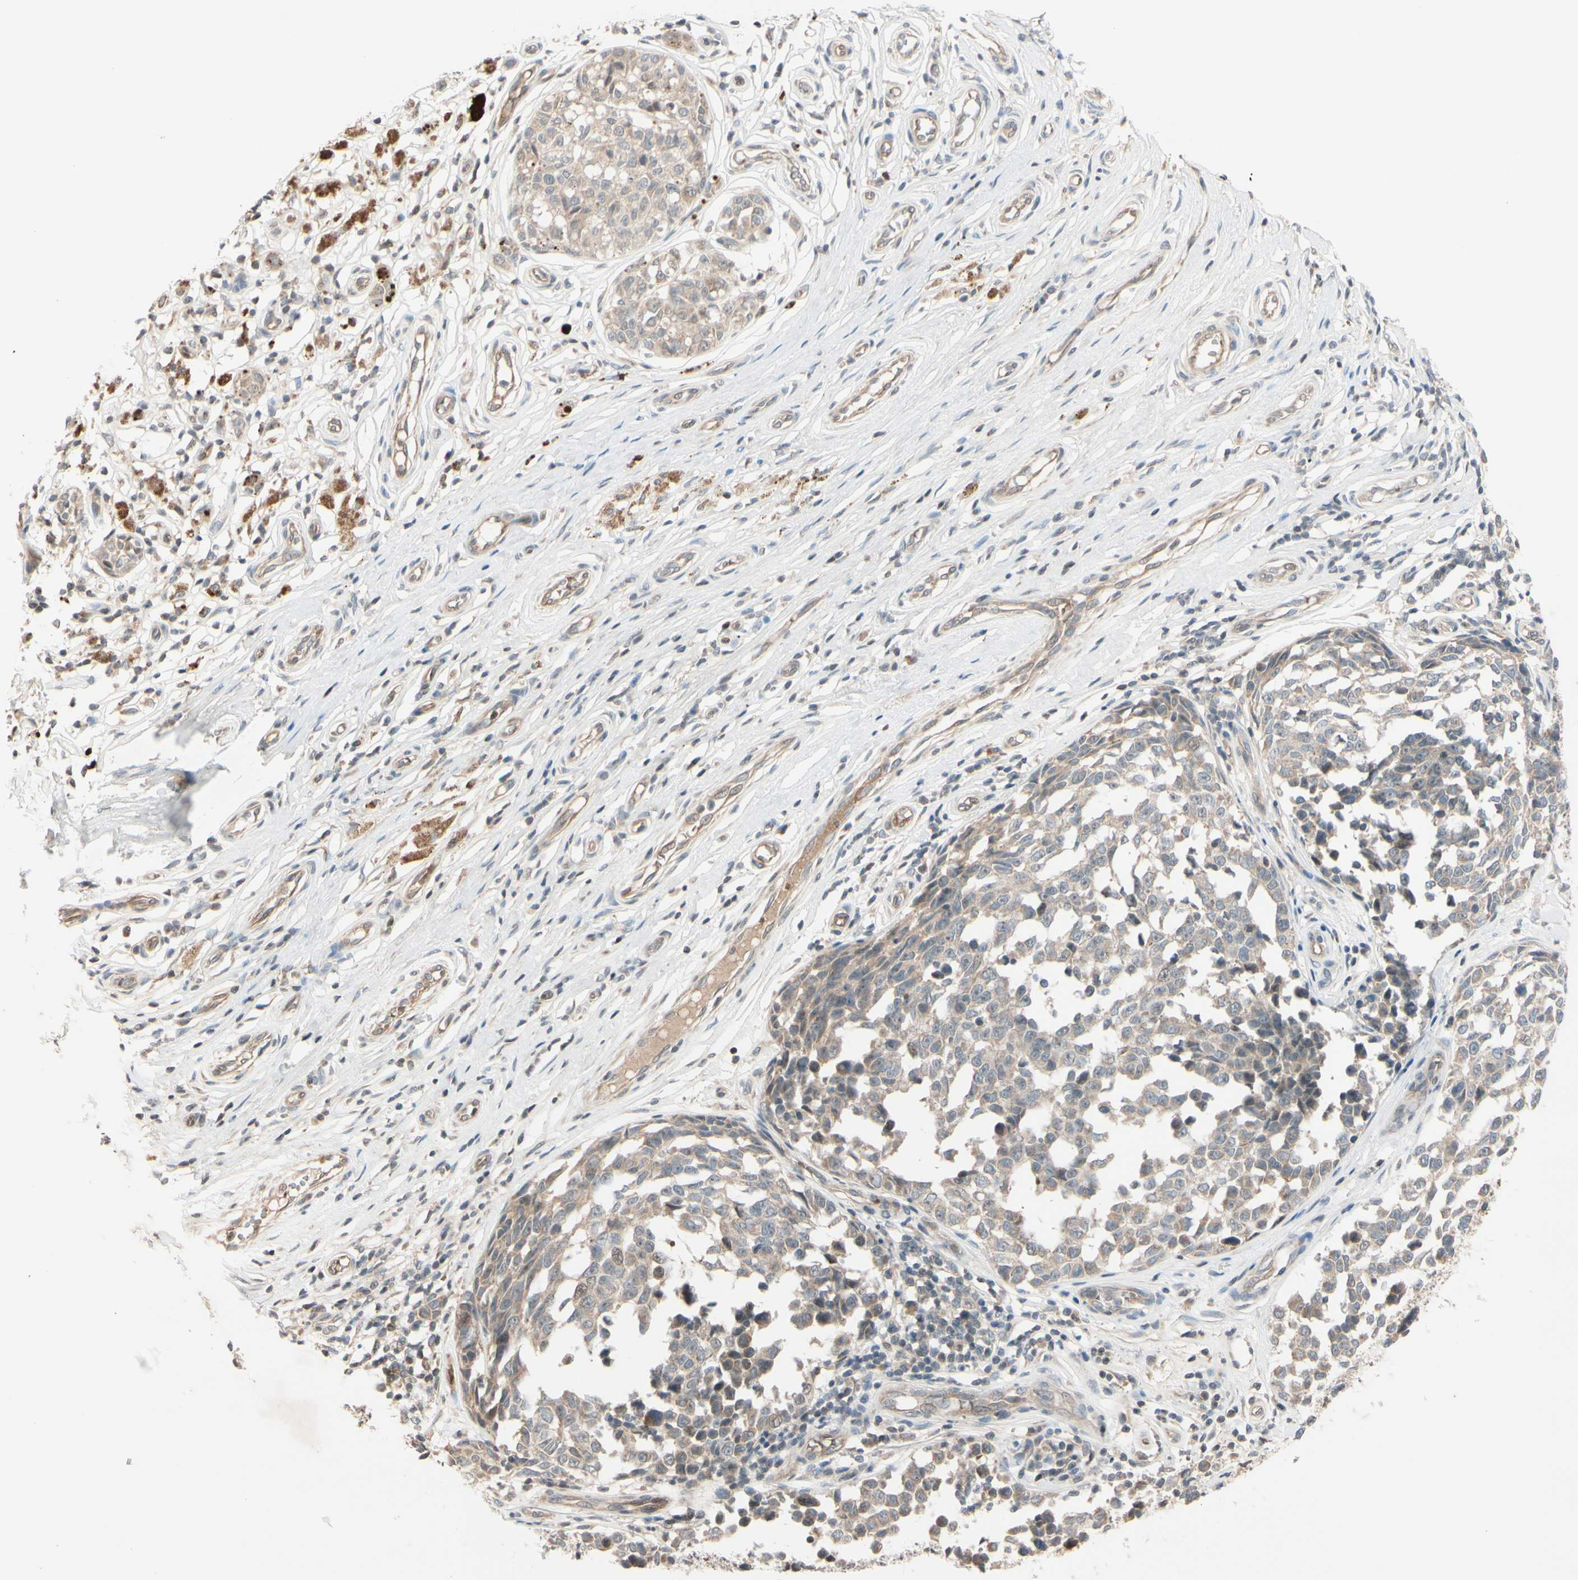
{"staining": {"intensity": "negative", "quantity": "none", "location": "none"}, "tissue": "melanoma", "cell_type": "Tumor cells", "image_type": "cancer", "snomed": [{"axis": "morphology", "description": "Malignant melanoma, NOS"}, {"axis": "topography", "description": "Skin"}], "caption": "High magnification brightfield microscopy of melanoma stained with DAB (3,3'-diaminobenzidine) (brown) and counterstained with hematoxylin (blue): tumor cells show no significant staining.", "gene": "FGF10", "patient": {"sex": "female", "age": 64}}